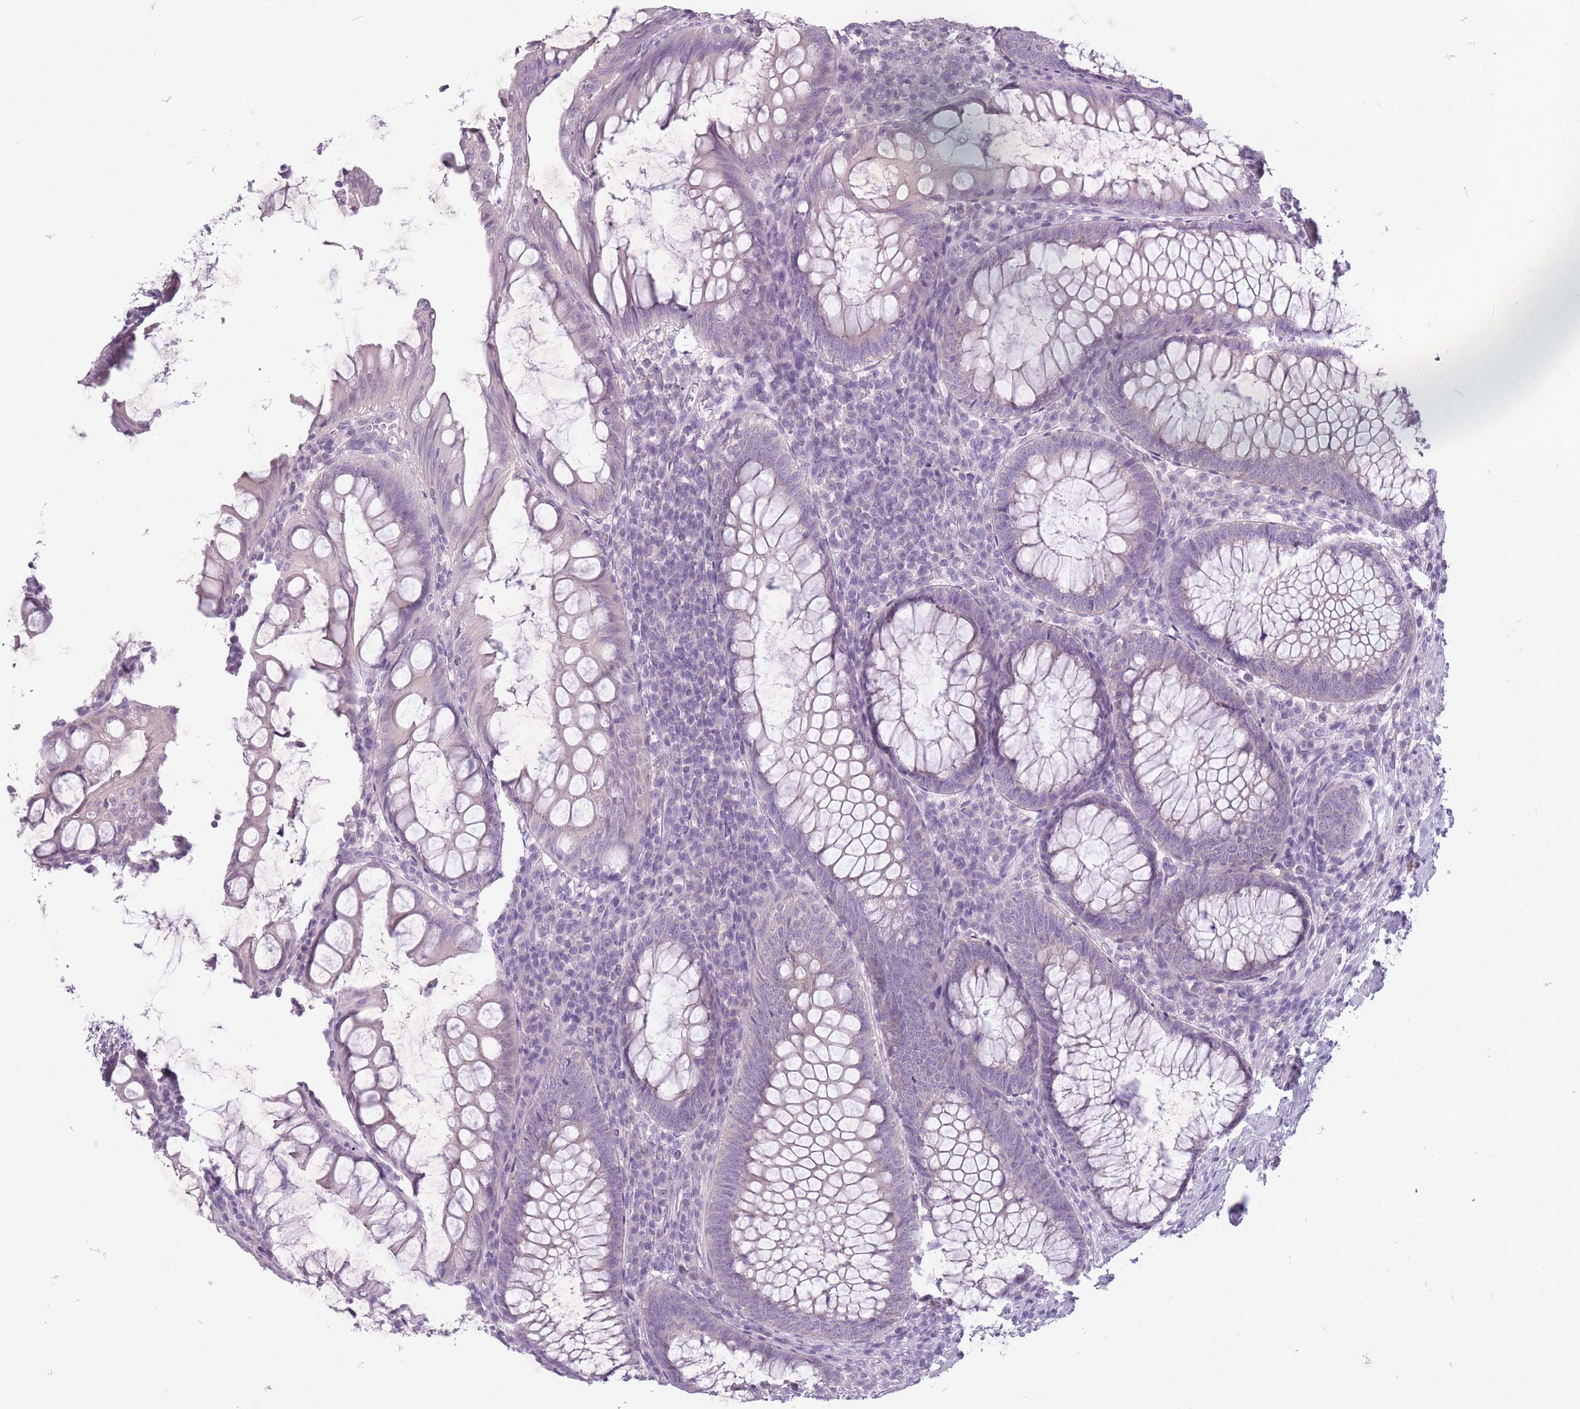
{"staining": {"intensity": "negative", "quantity": "none", "location": "none"}, "tissue": "appendix", "cell_type": "Glandular cells", "image_type": "normal", "snomed": [{"axis": "morphology", "description": "Normal tissue, NOS"}, {"axis": "topography", "description": "Appendix"}], "caption": "The image exhibits no significant expression in glandular cells of appendix.", "gene": "FAM43B", "patient": {"sex": "male", "age": 83}}